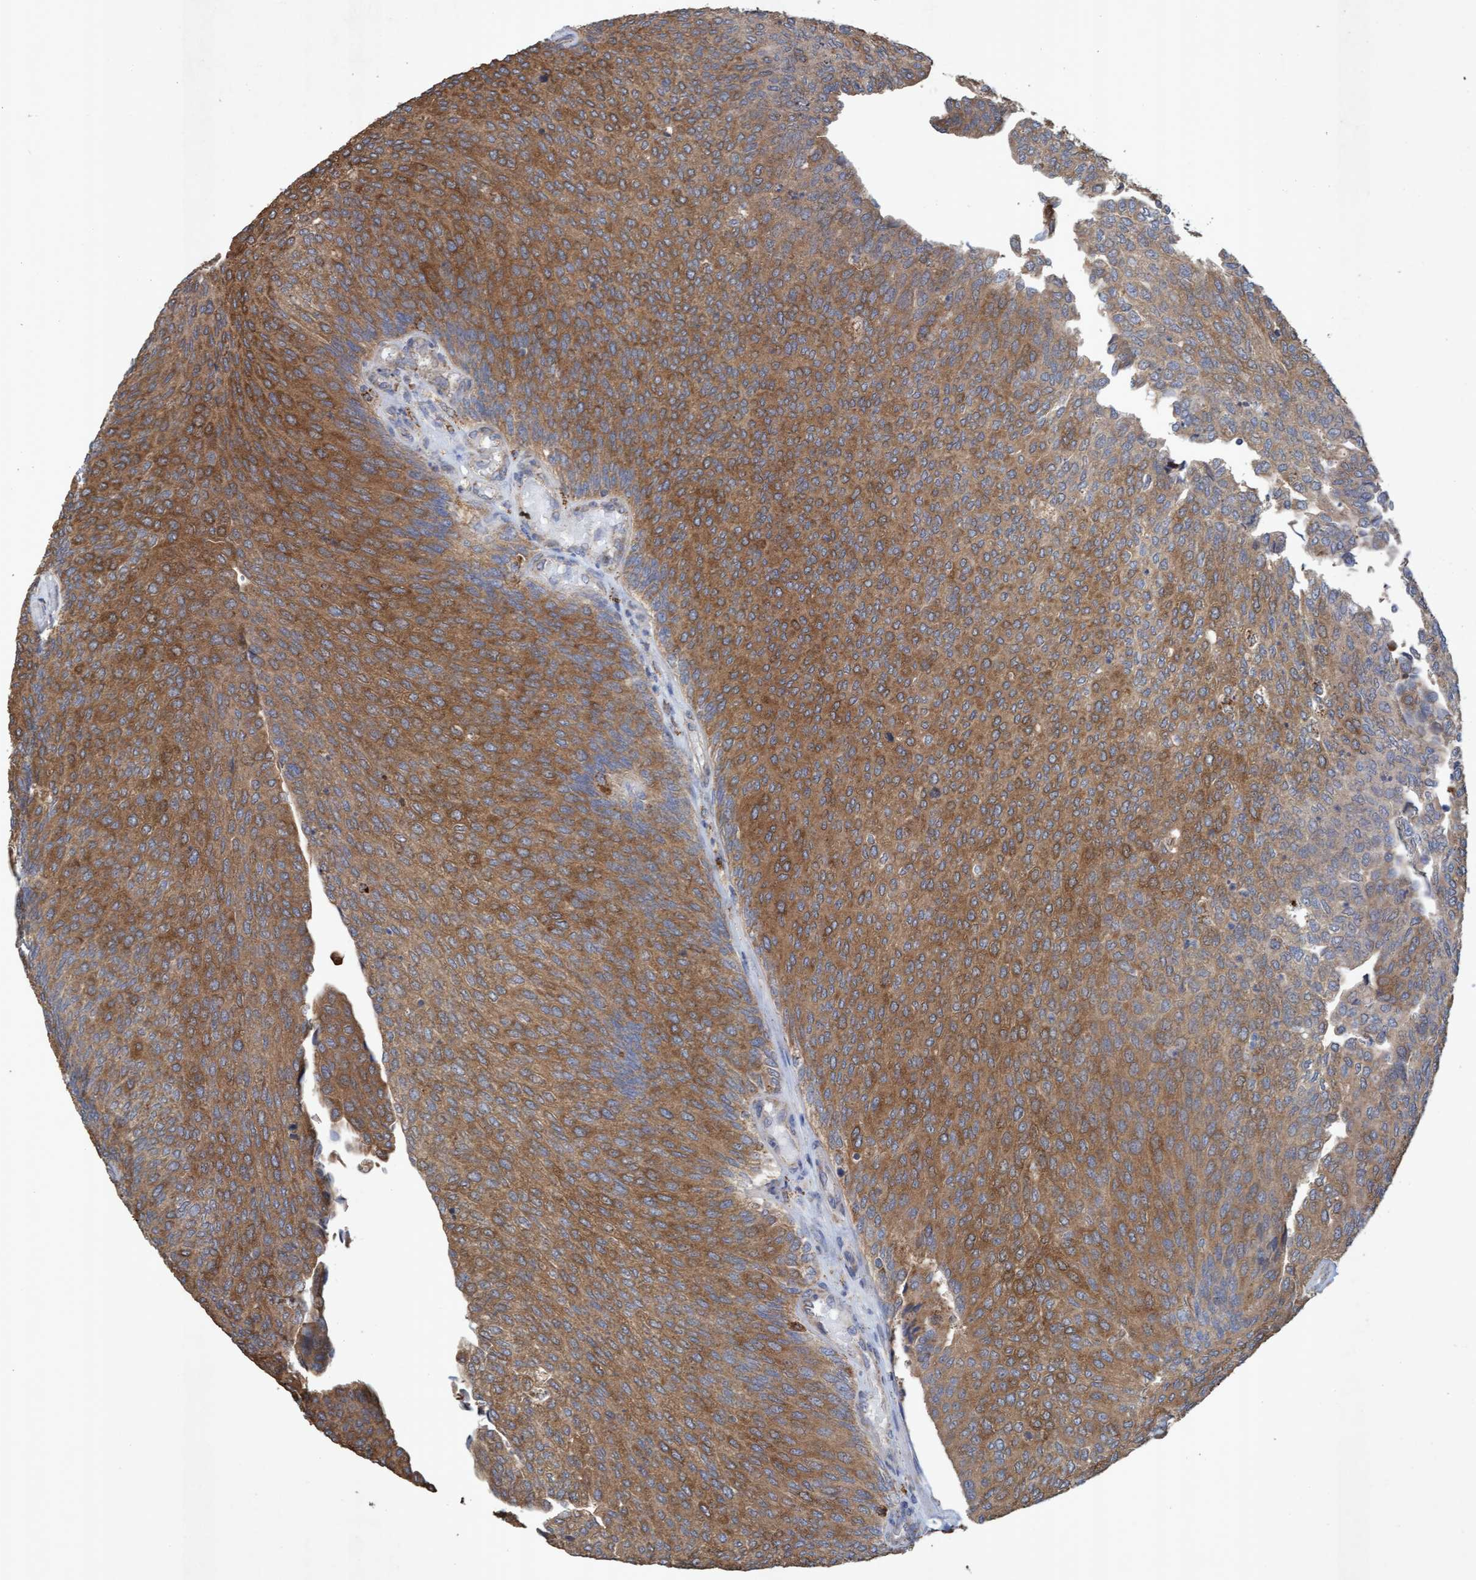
{"staining": {"intensity": "moderate", "quantity": ">75%", "location": "cytoplasmic/membranous"}, "tissue": "urothelial cancer", "cell_type": "Tumor cells", "image_type": "cancer", "snomed": [{"axis": "morphology", "description": "Urothelial carcinoma, Low grade"}, {"axis": "topography", "description": "Urinary bladder"}], "caption": "A brown stain highlights moderate cytoplasmic/membranous positivity of a protein in urothelial carcinoma (low-grade) tumor cells. (IHC, brightfield microscopy, high magnification).", "gene": "ATPAF2", "patient": {"sex": "female", "age": 79}}